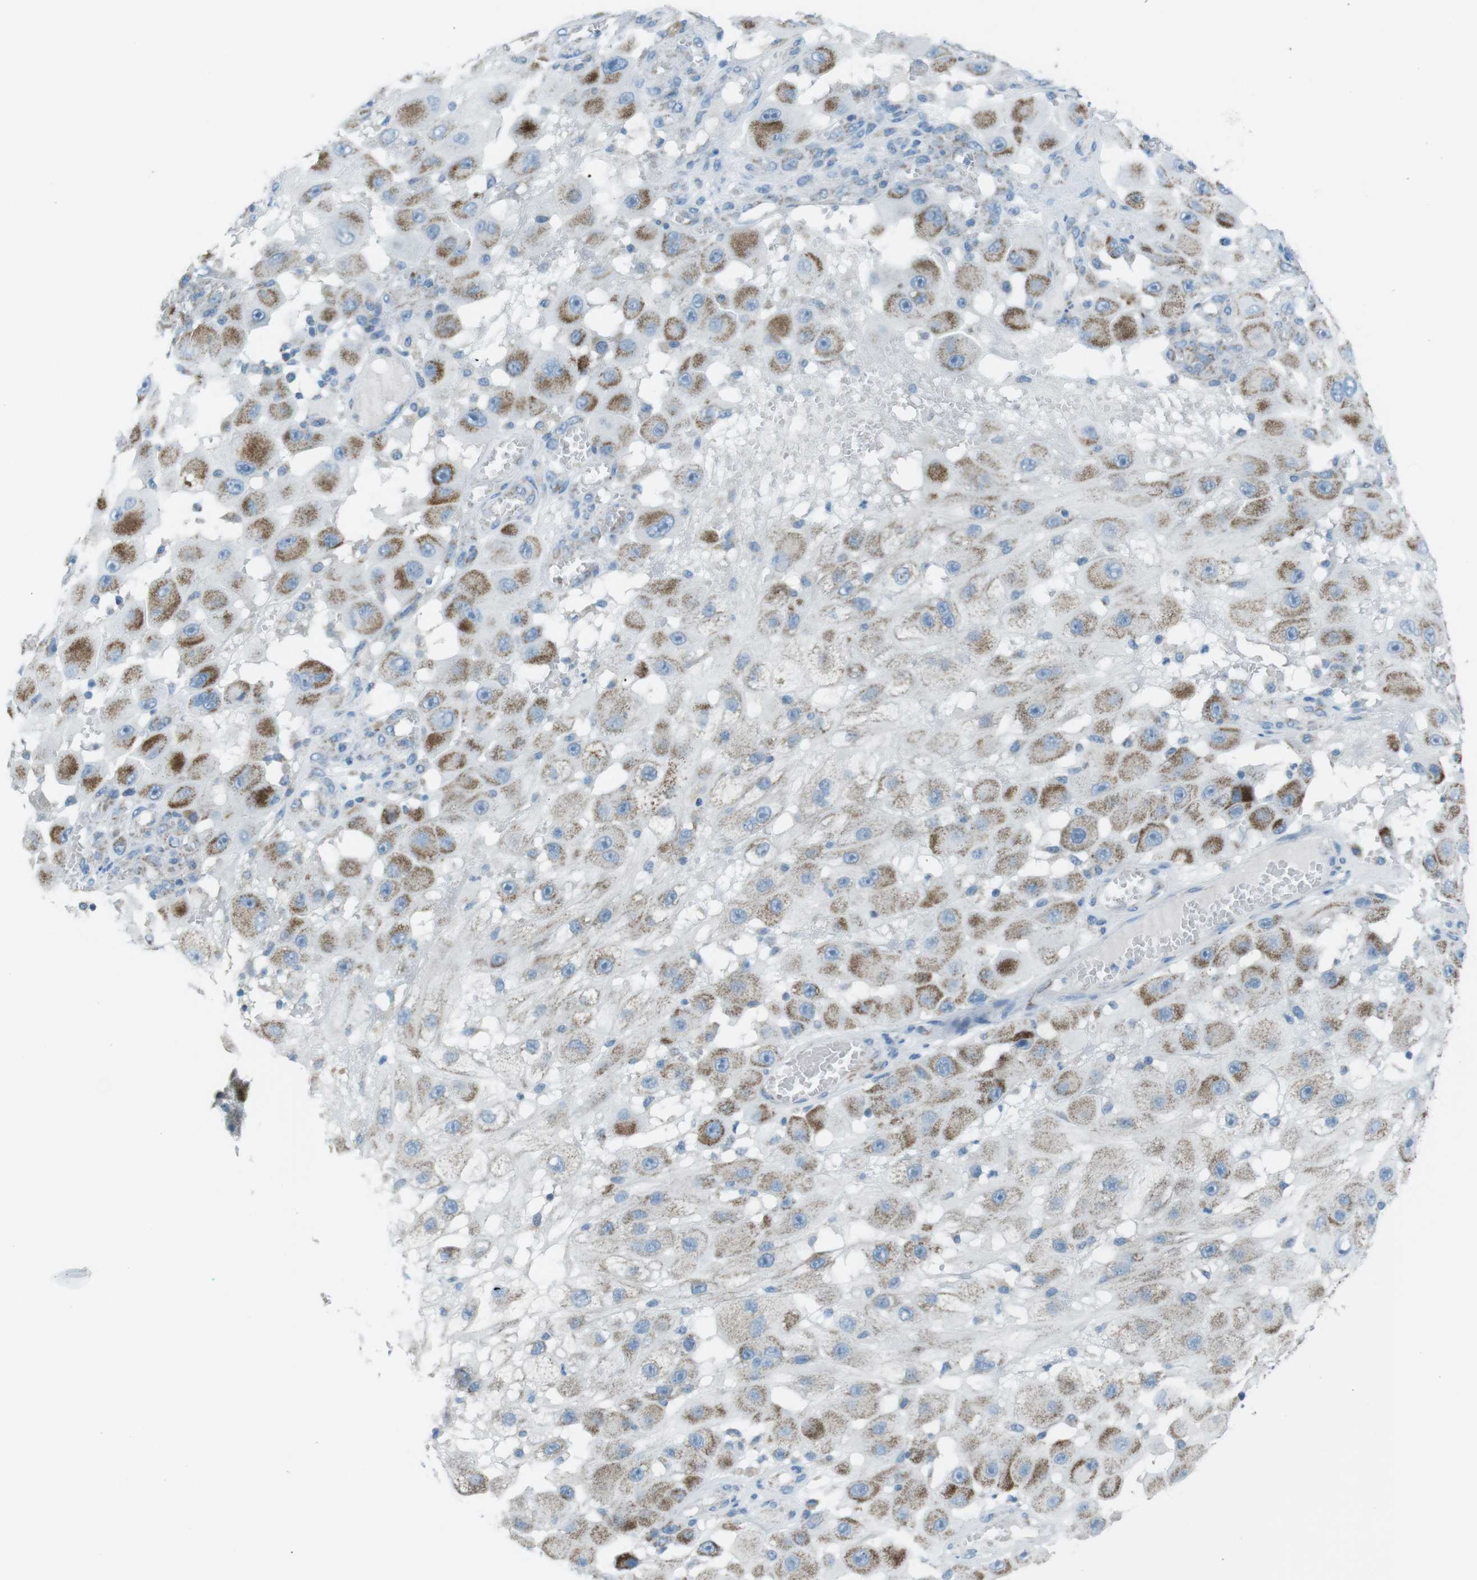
{"staining": {"intensity": "moderate", "quantity": "25%-75%", "location": "cytoplasmic/membranous"}, "tissue": "melanoma", "cell_type": "Tumor cells", "image_type": "cancer", "snomed": [{"axis": "morphology", "description": "Malignant melanoma, NOS"}, {"axis": "topography", "description": "Skin"}], "caption": "Moderate cytoplasmic/membranous positivity is seen in approximately 25%-75% of tumor cells in malignant melanoma.", "gene": "DNAJA3", "patient": {"sex": "female", "age": 81}}